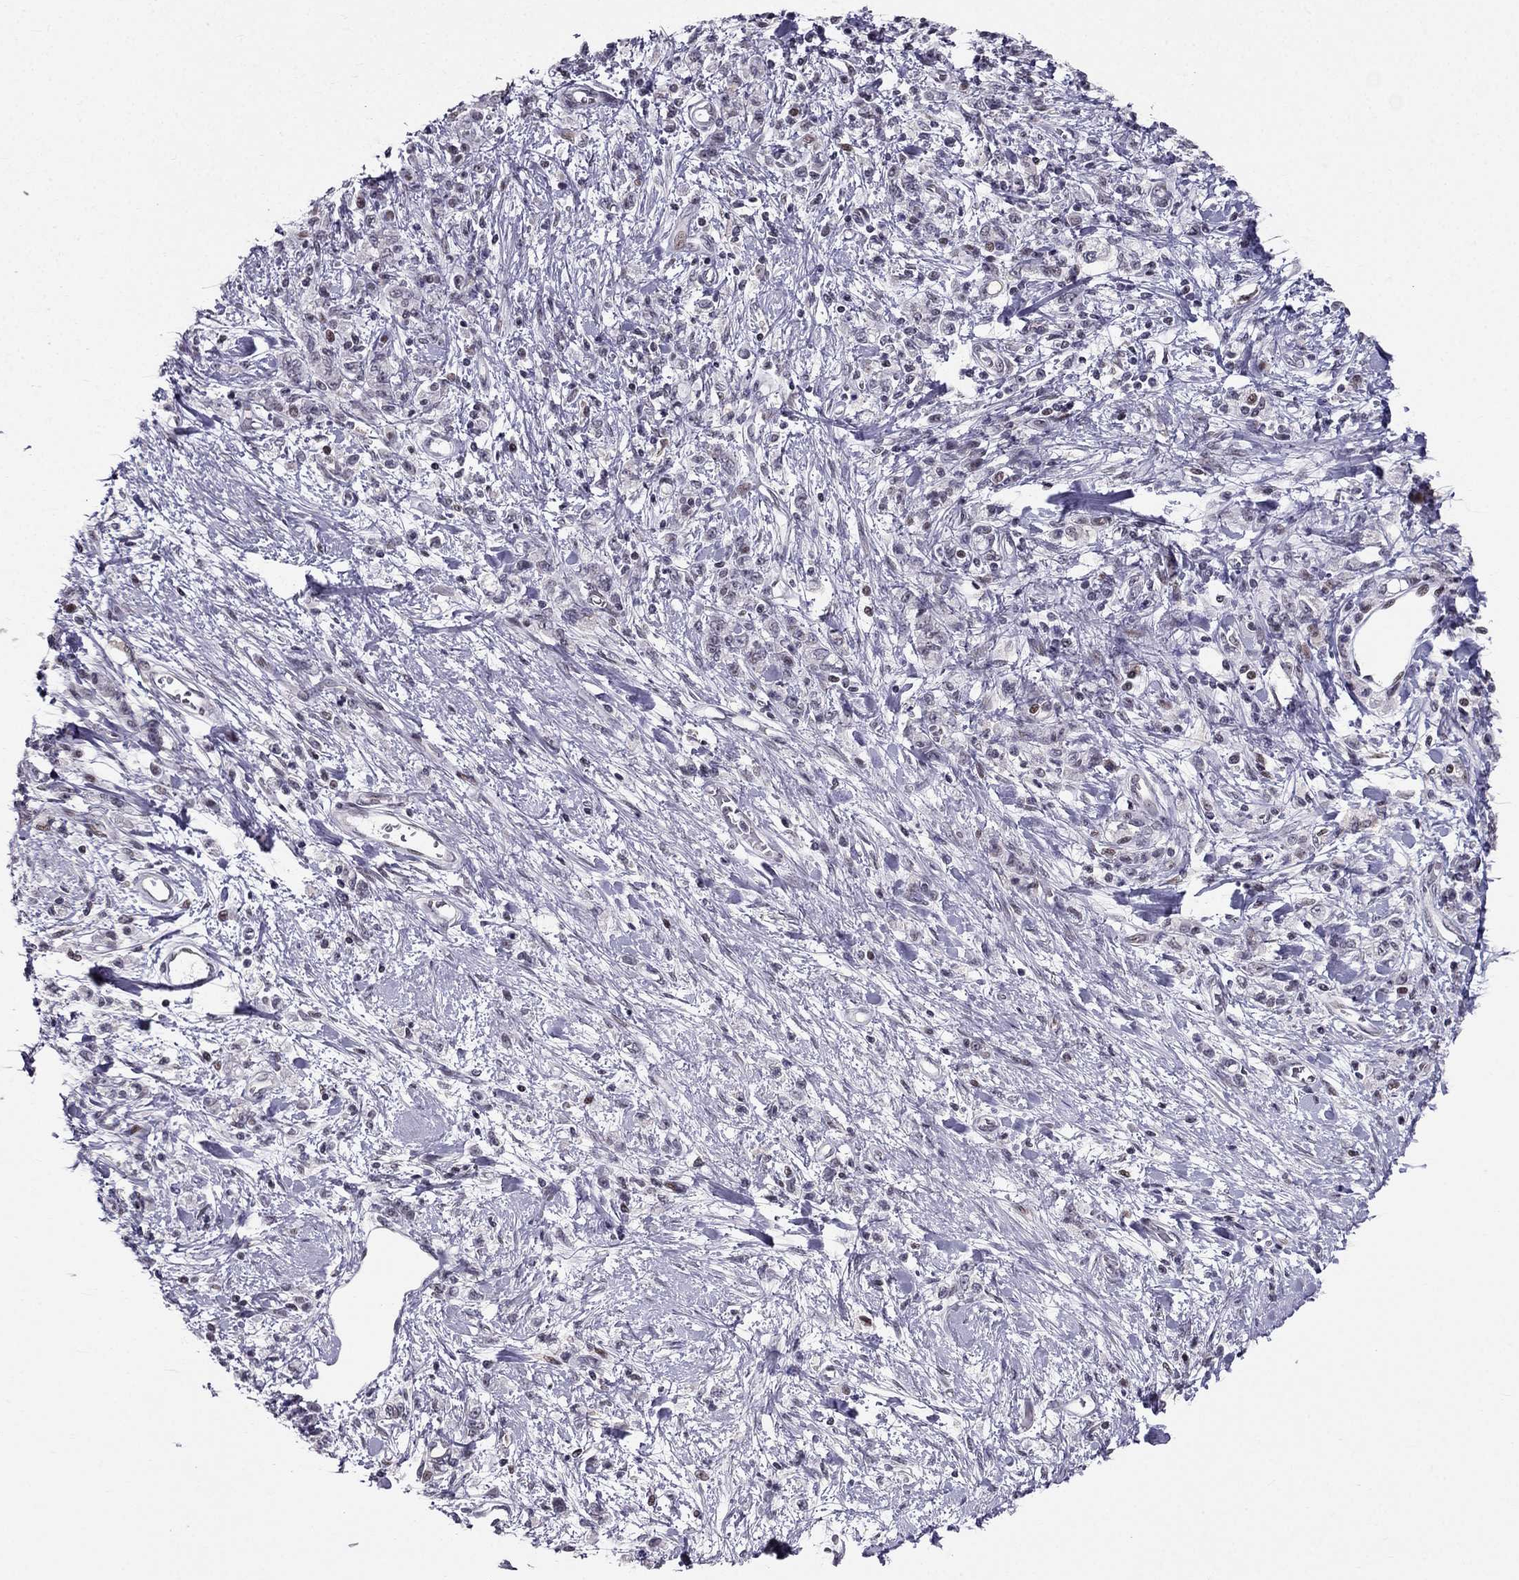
{"staining": {"intensity": "weak", "quantity": "<25%", "location": "nuclear"}, "tissue": "stomach cancer", "cell_type": "Tumor cells", "image_type": "cancer", "snomed": [{"axis": "morphology", "description": "Adenocarcinoma, NOS"}, {"axis": "topography", "description": "Stomach"}], "caption": "High power microscopy histopathology image of an immunohistochemistry (IHC) micrograph of stomach cancer, revealing no significant positivity in tumor cells.", "gene": "RPRD2", "patient": {"sex": "male", "age": 77}}